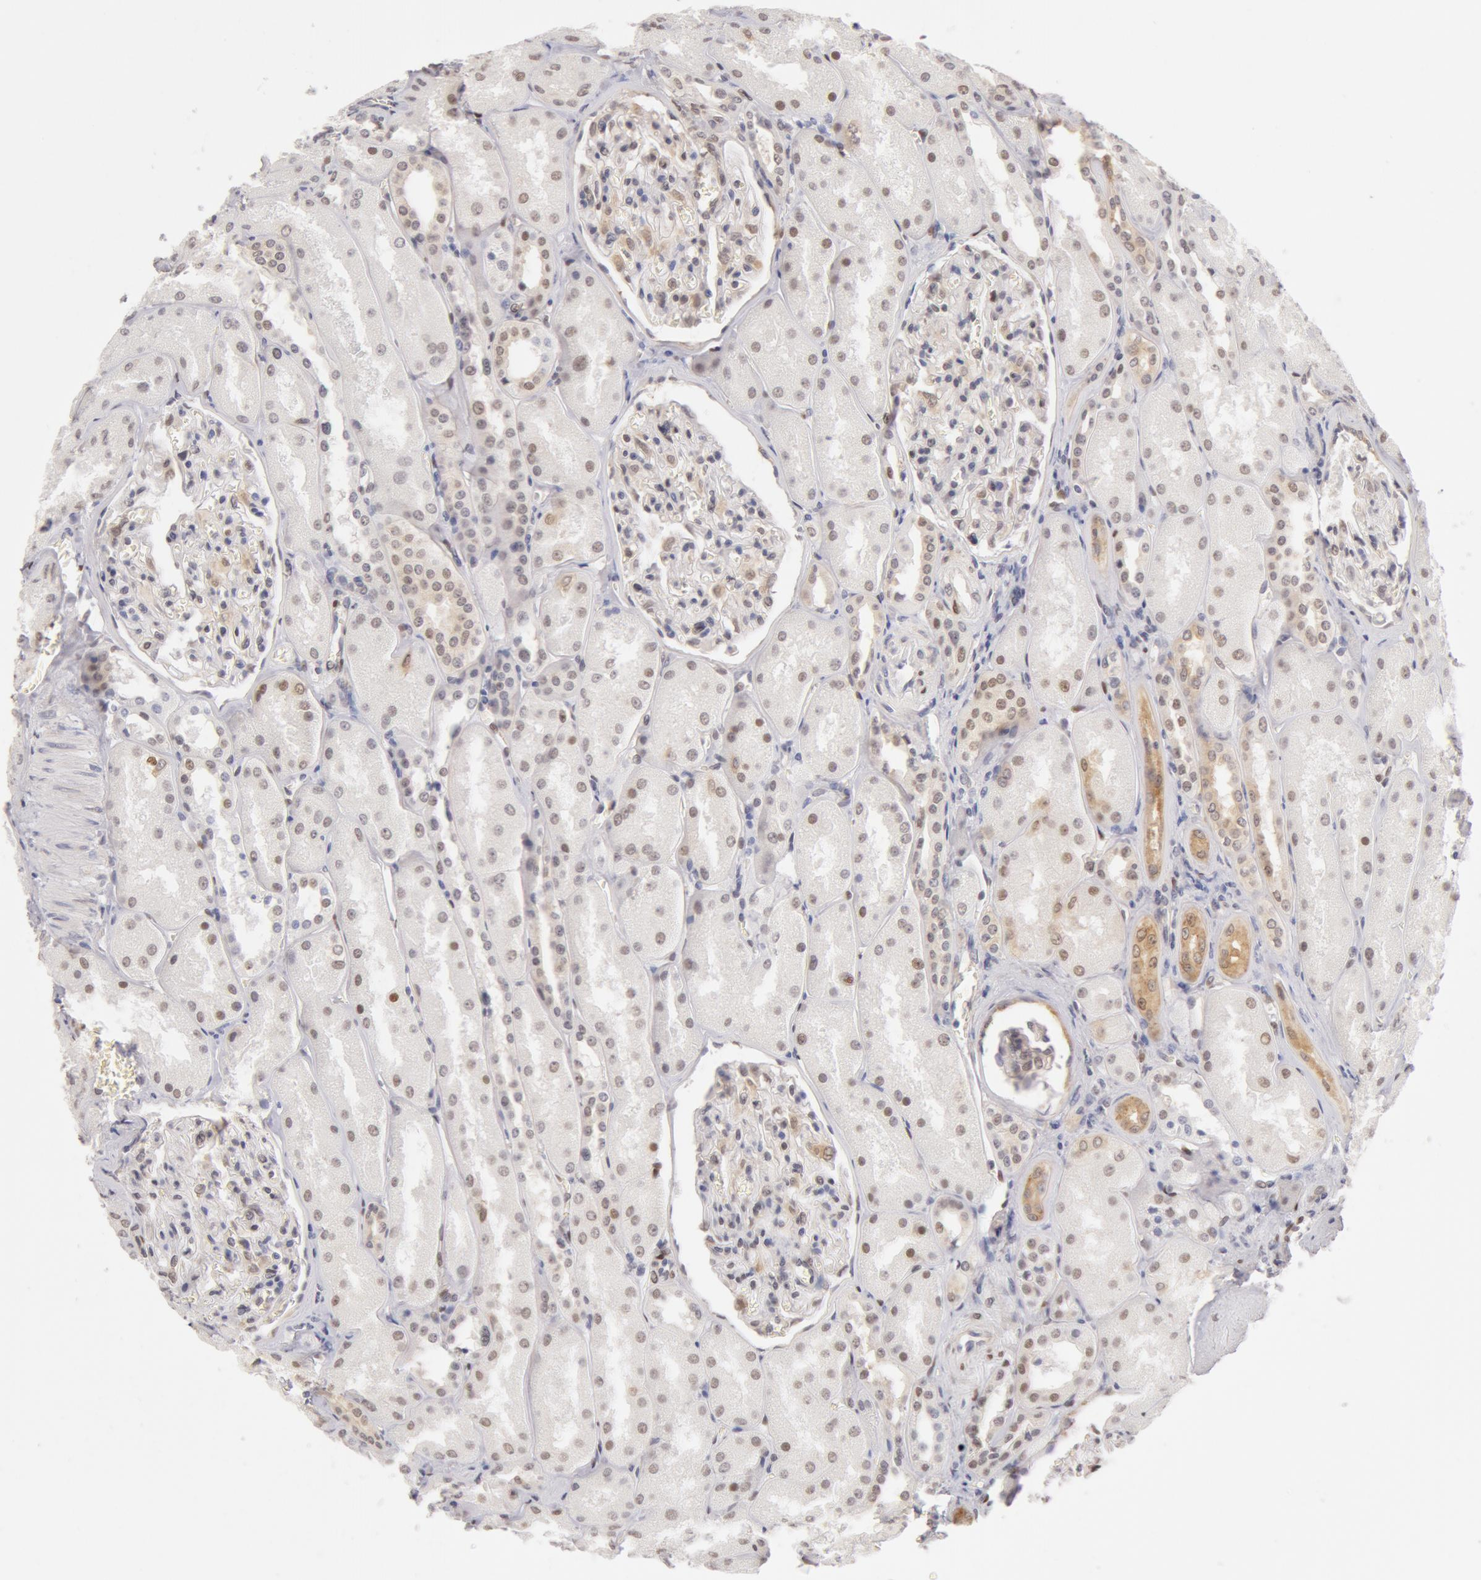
{"staining": {"intensity": "negative", "quantity": "none", "location": "none"}, "tissue": "kidney", "cell_type": "Cells in glomeruli", "image_type": "normal", "snomed": [{"axis": "morphology", "description": "Normal tissue, NOS"}, {"axis": "topography", "description": "Kidney"}], "caption": "A photomicrograph of kidney stained for a protein reveals no brown staining in cells in glomeruli.", "gene": "DDX3X", "patient": {"sex": "male", "age": 61}}